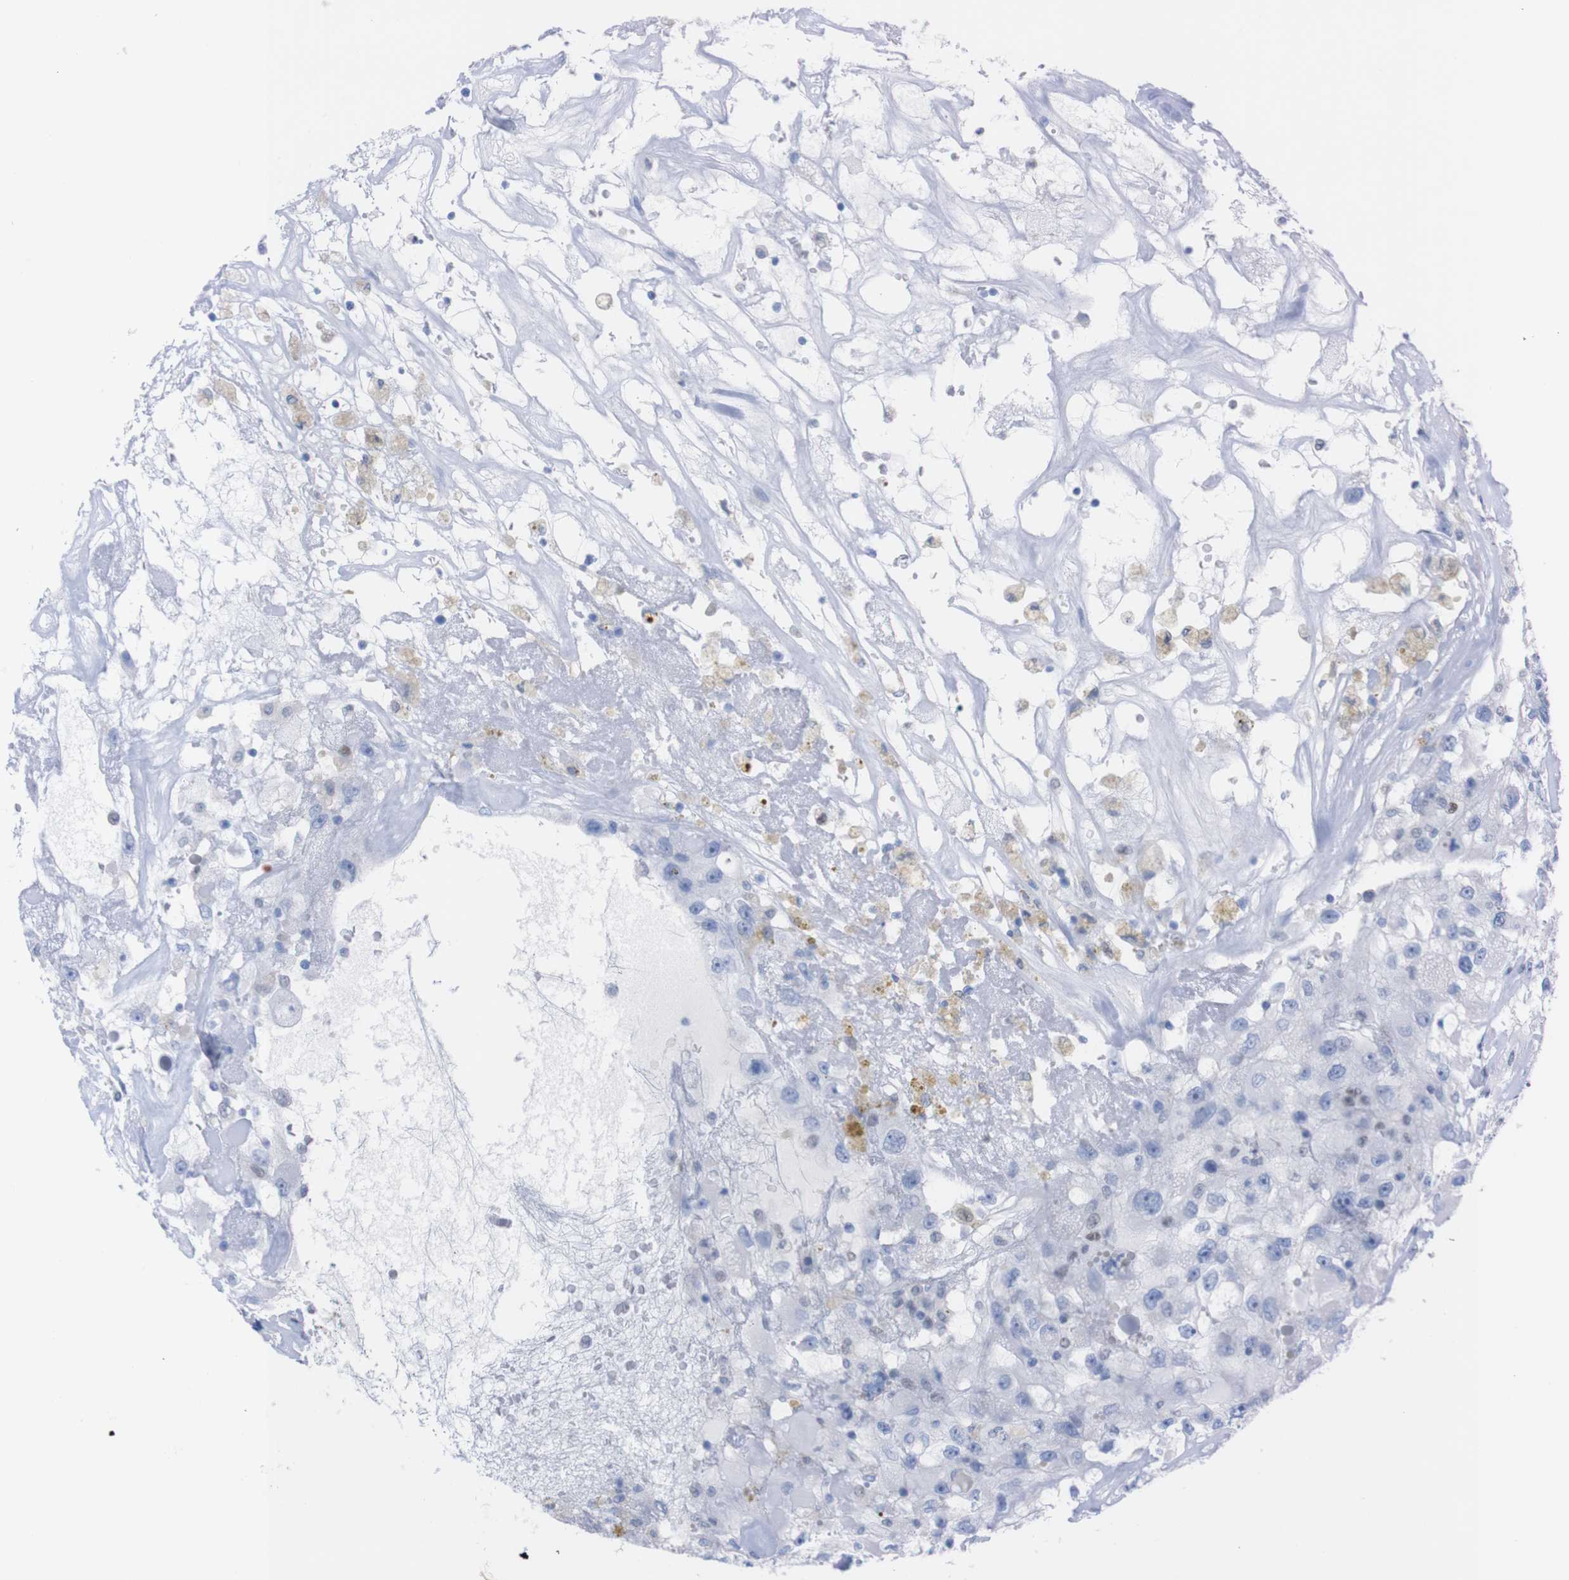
{"staining": {"intensity": "negative", "quantity": "none", "location": "none"}, "tissue": "renal cancer", "cell_type": "Tumor cells", "image_type": "cancer", "snomed": [{"axis": "morphology", "description": "Adenocarcinoma, NOS"}, {"axis": "topography", "description": "Kidney"}], "caption": "Renal cancer was stained to show a protein in brown. There is no significant expression in tumor cells. (Immunohistochemistry, brightfield microscopy, high magnification).", "gene": "P2RY12", "patient": {"sex": "female", "age": 52}}